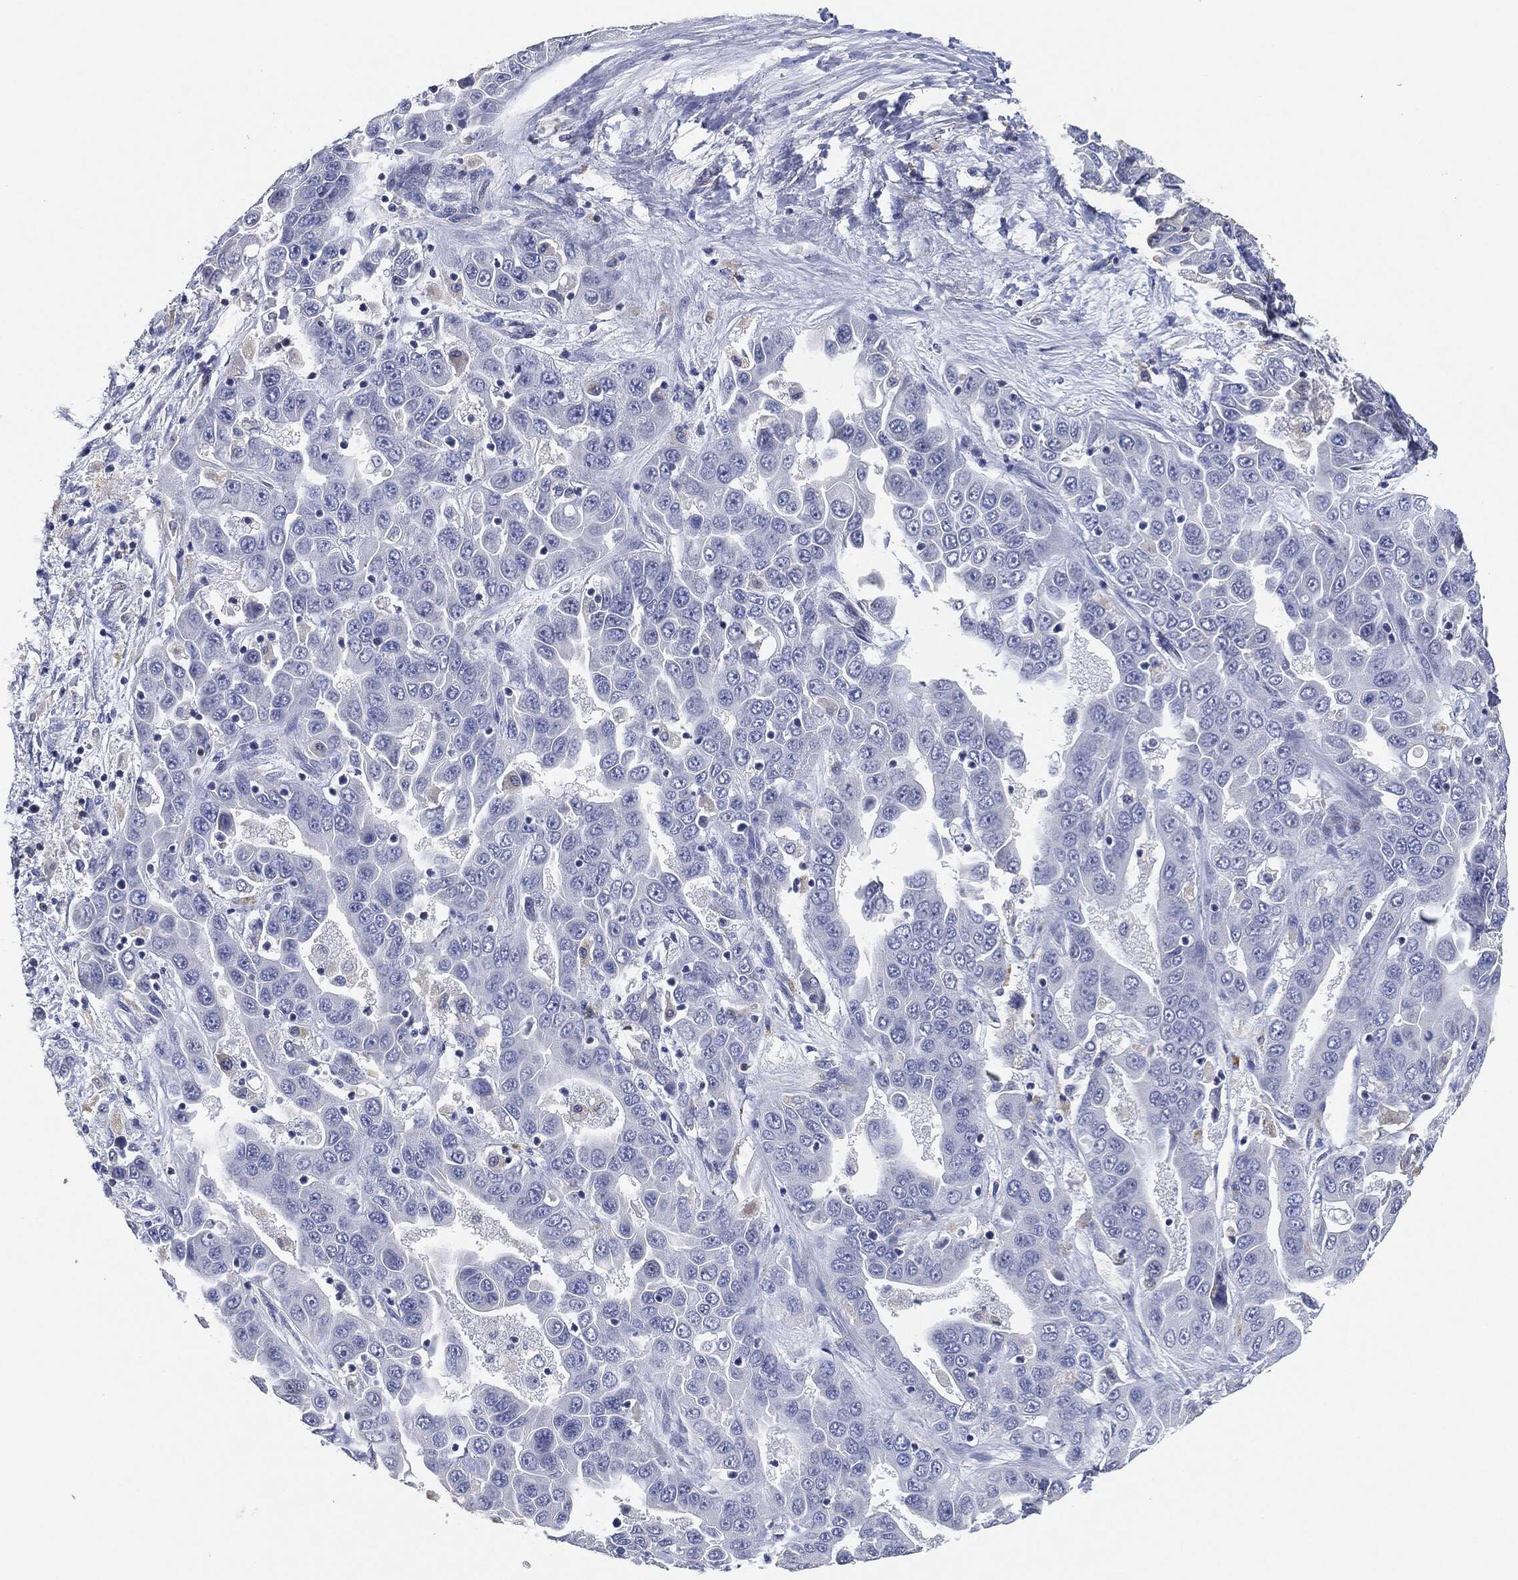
{"staining": {"intensity": "negative", "quantity": "none", "location": "none"}, "tissue": "liver cancer", "cell_type": "Tumor cells", "image_type": "cancer", "snomed": [{"axis": "morphology", "description": "Cholangiocarcinoma"}, {"axis": "topography", "description": "Liver"}], "caption": "Photomicrograph shows no significant protein staining in tumor cells of liver cholangiocarcinoma.", "gene": "NTRK1", "patient": {"sex": "female", "age": 52}}